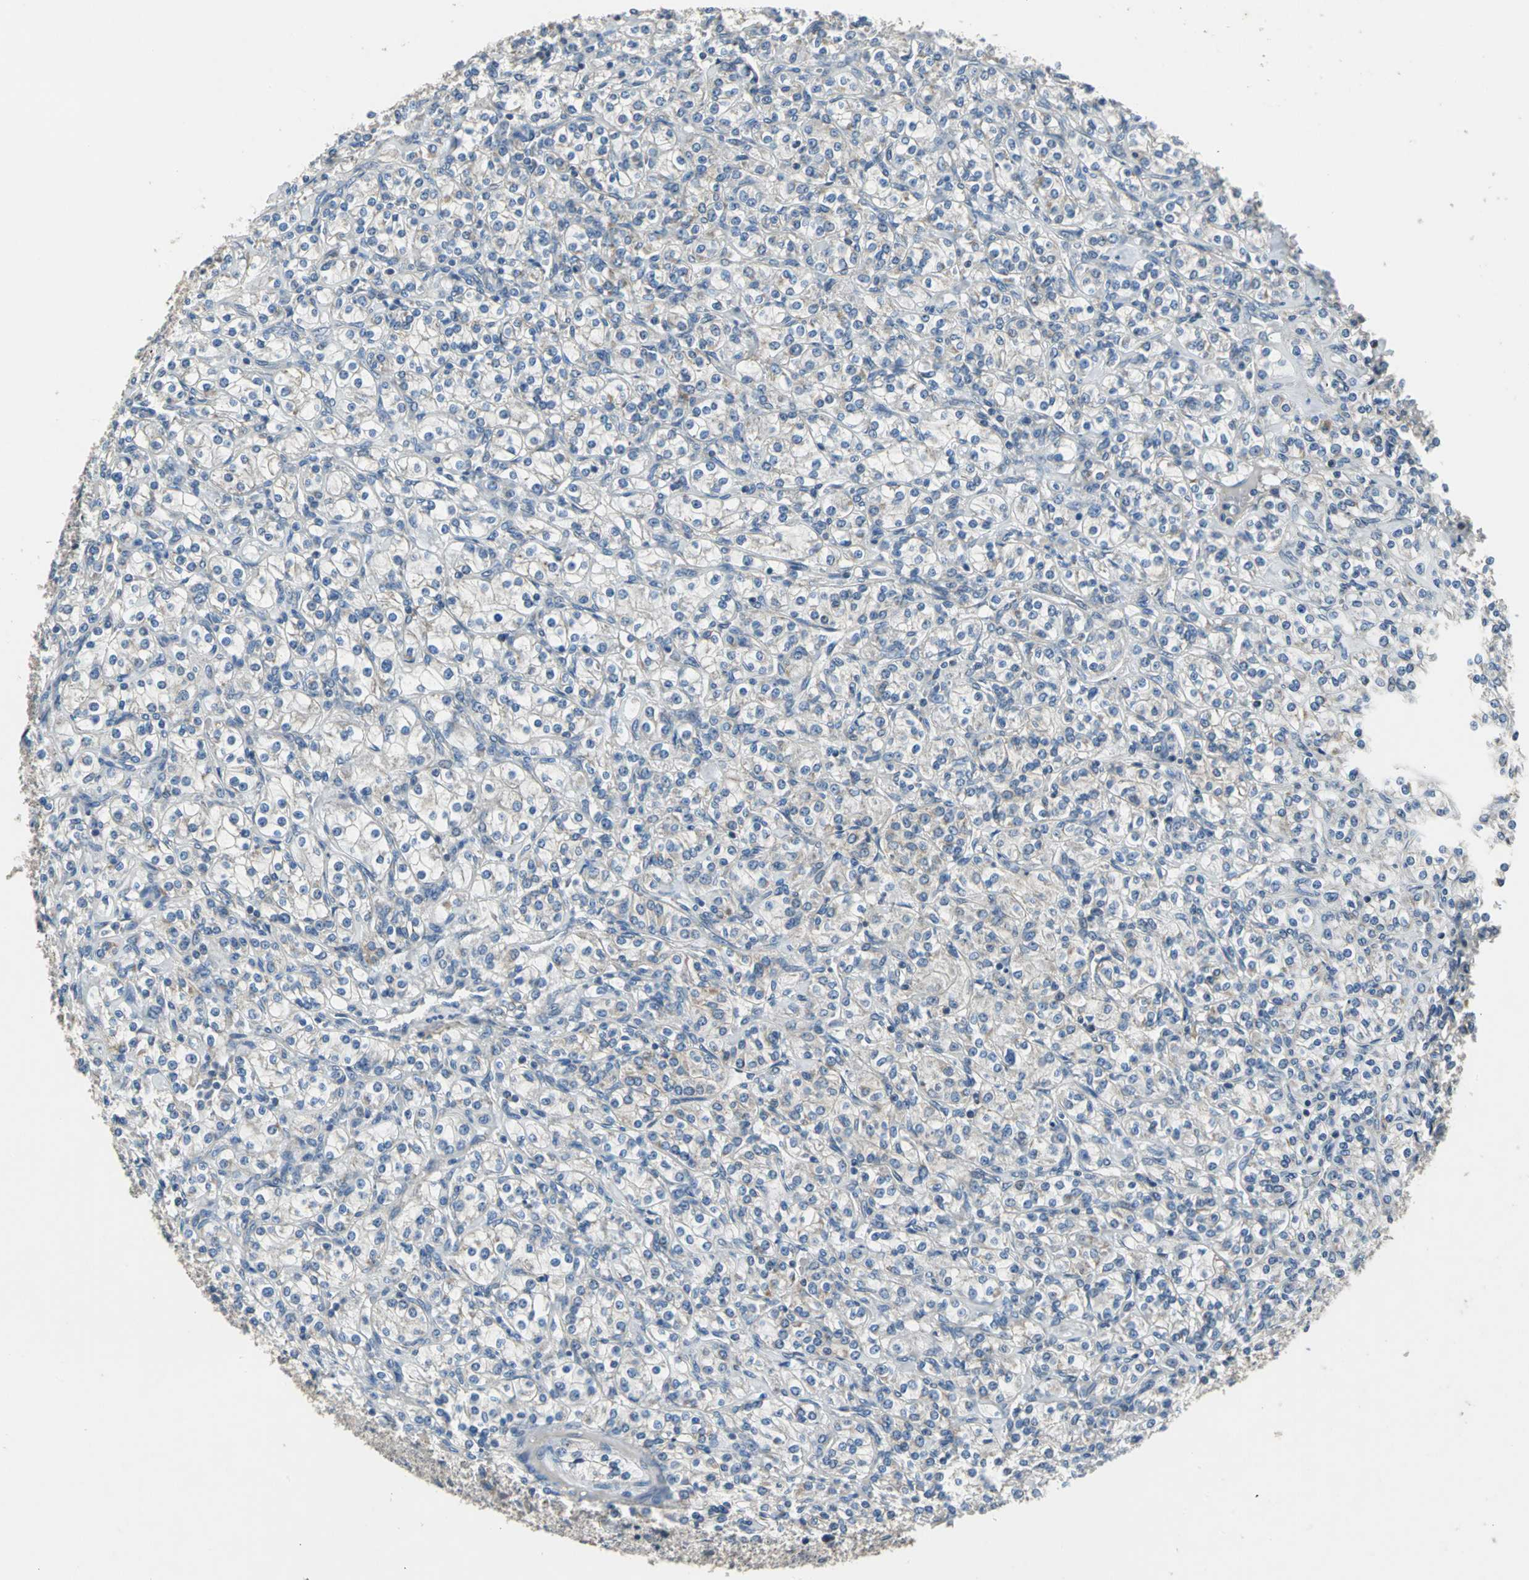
{"staining": {"intensity": "weak", "quantity": "<25%", "location": "cytoplasmic/membranous"}, "tissue": "renal cancer", "cell_type": "Tumor cells", "image_type": "cancer", "snomed": [{"axis": "morphology", "description": "Adenocarcinoma, NOS"}, {"axis": "topography", "description": "Kidney"}], "caption": "There is no significant expression in tumor cells of renal cancer.", "gene": "JADE3", "patient": {"sex": "male", "age": 77}}